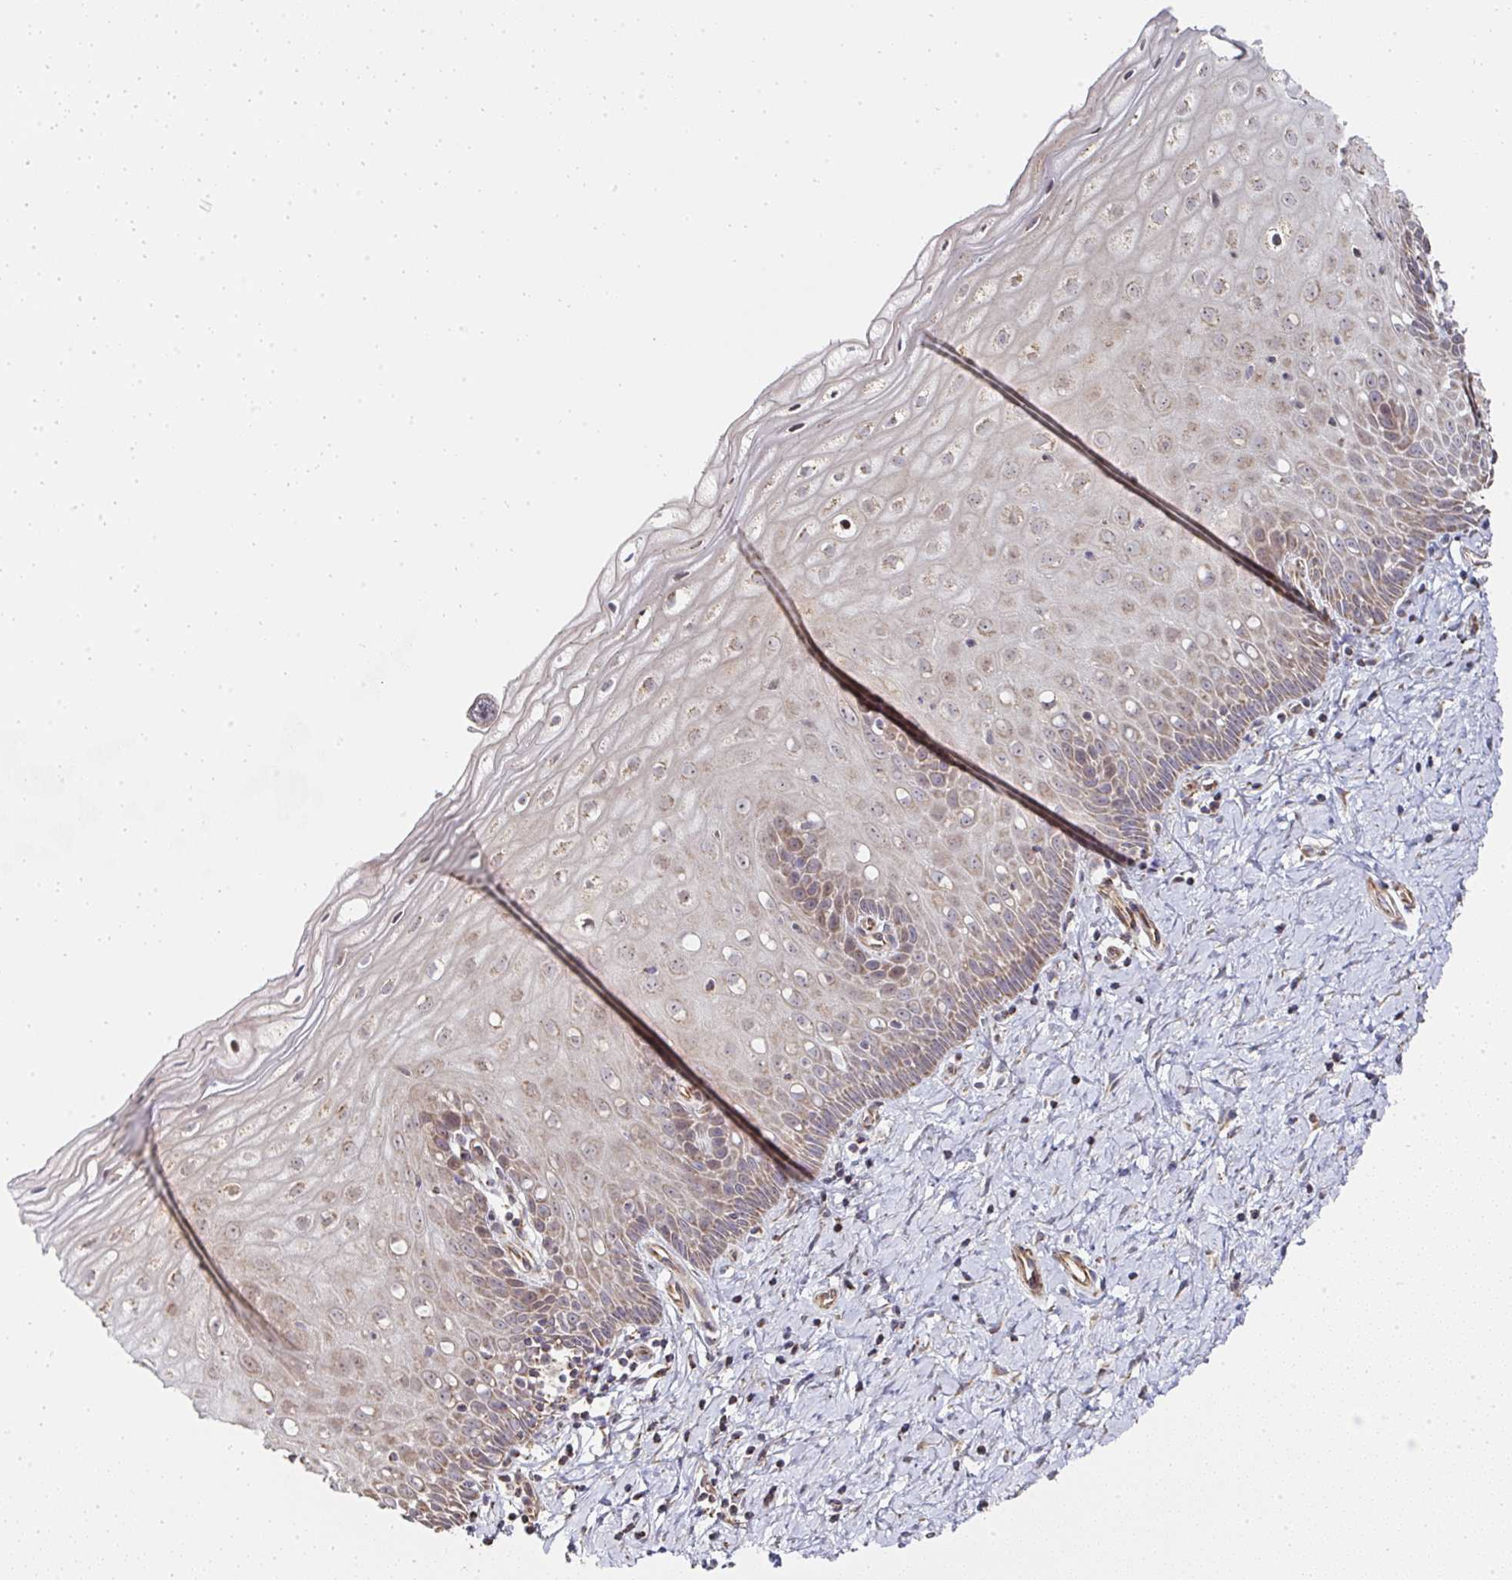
{"staining": {"intensity": "weak", "quantity": "25%-75%", "location": "cytoplasmic/membranous"}, "tissue": "cervix", "cell_type": "Glandular cells", "image_type": "normal", "snomed": [{"axis": "morphology", "description": "Normal tissue, NOS"}, {"axis": "topography", "description": "Cervix"}], "caption": "Normal cervix shows weak cytoplasmic/membranous expression in approximately 25%-75% of glandular cells The staining is performed using DAB brown chromogen to label protein expression. The nuclei are counter-stained blue using hematoxylin..", "gene": "AGTPBP1", "patient": {"sex": "female", "age": 37}}